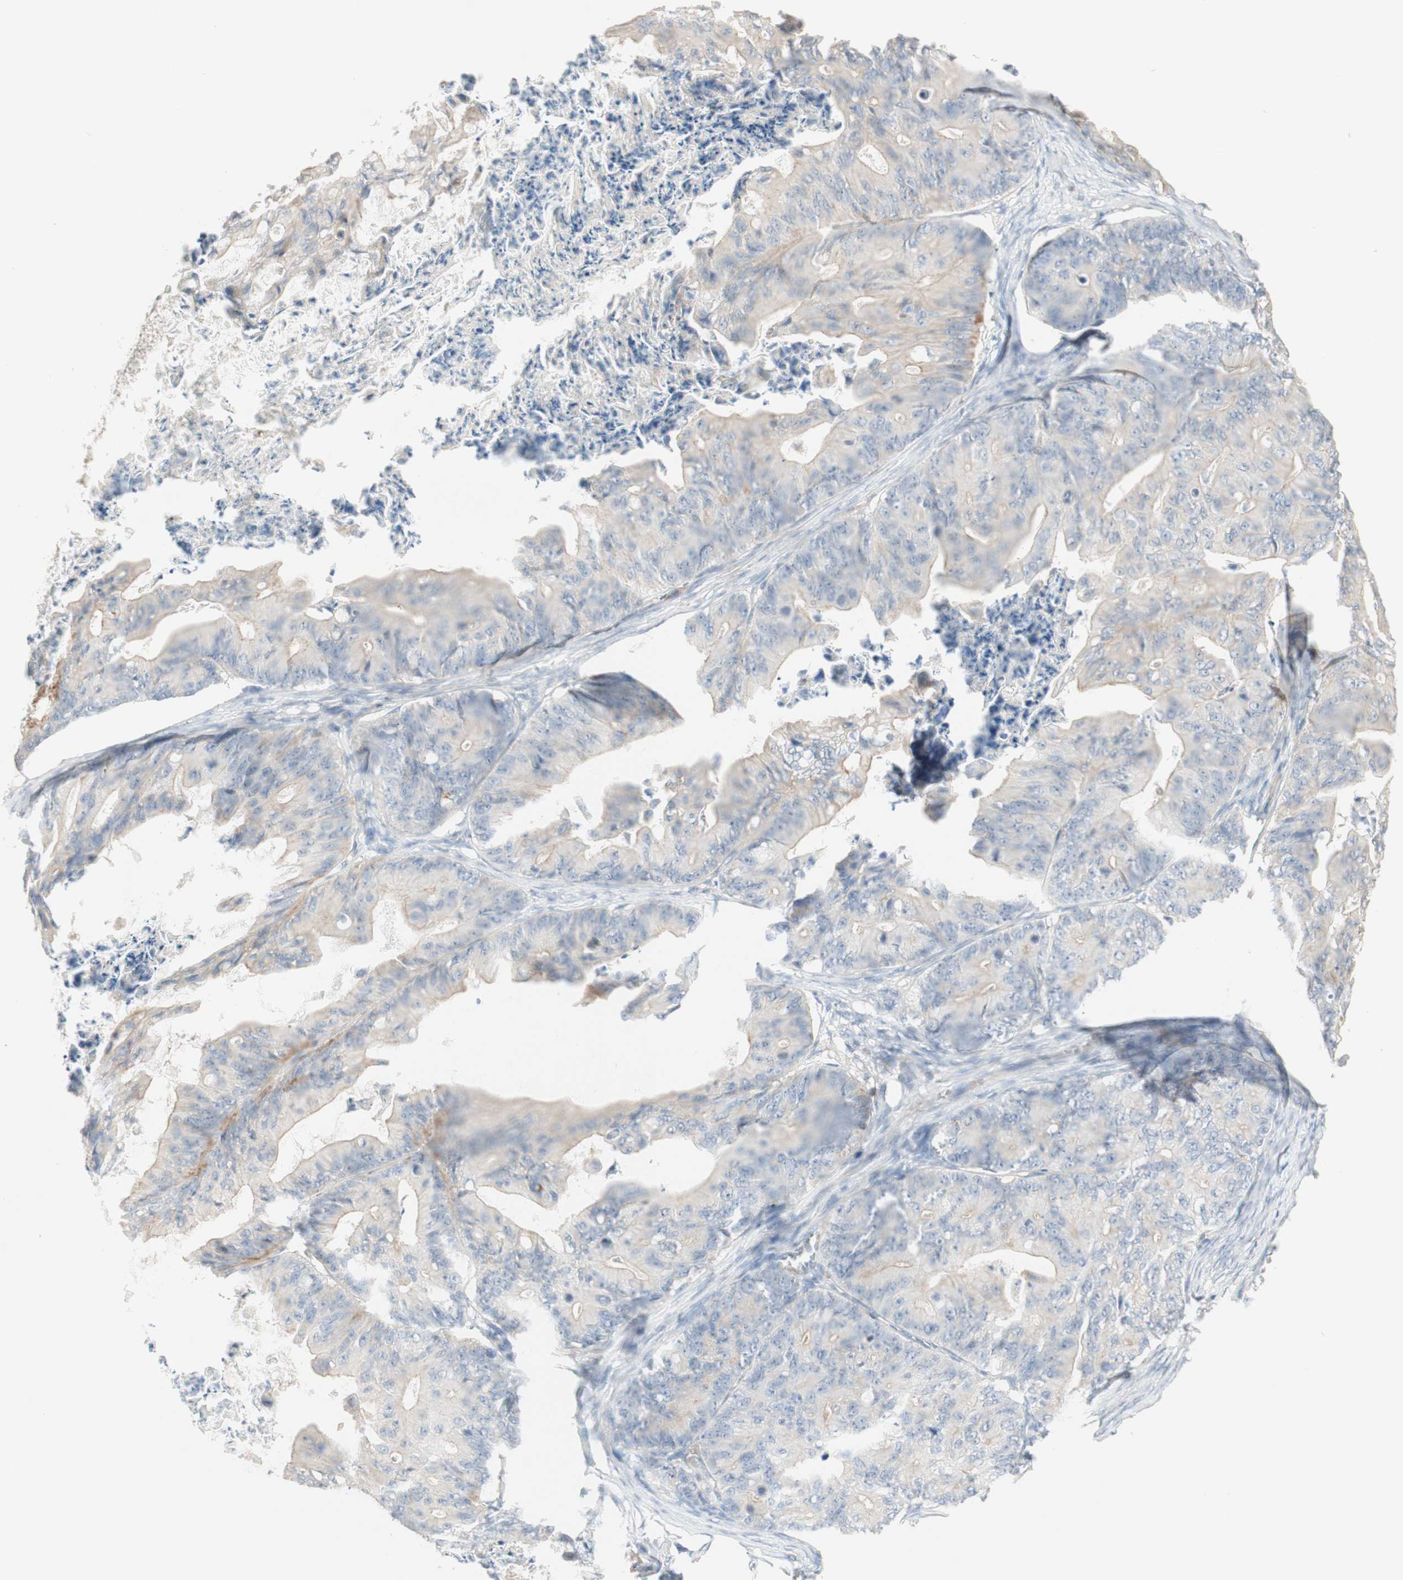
{"staining": {"intensity": "moderate", "quantity": "25%-75%", "location": "cytoplasmic/membranous"}, "tissue": "ovarian cancer", "cell_type": "Tumor cells", "image_type": "cancer", "snomed": [{"axis": "morphology", "description": "Cystadenocarcinoma, mucinous, NOS"}, {"axis": "topography", "description": "Ovary"}], "caption": "Immunohistochemistry image of human ovarian mucinous cystadenocarcinoma stained for a protein (brown), which reveals medium levels of moderate cytoplasmic/membranous staining in approximately 25%-75% of tumor cells.", "gene": "MANEA", "patient": {"sex": "female", "age": 37}}